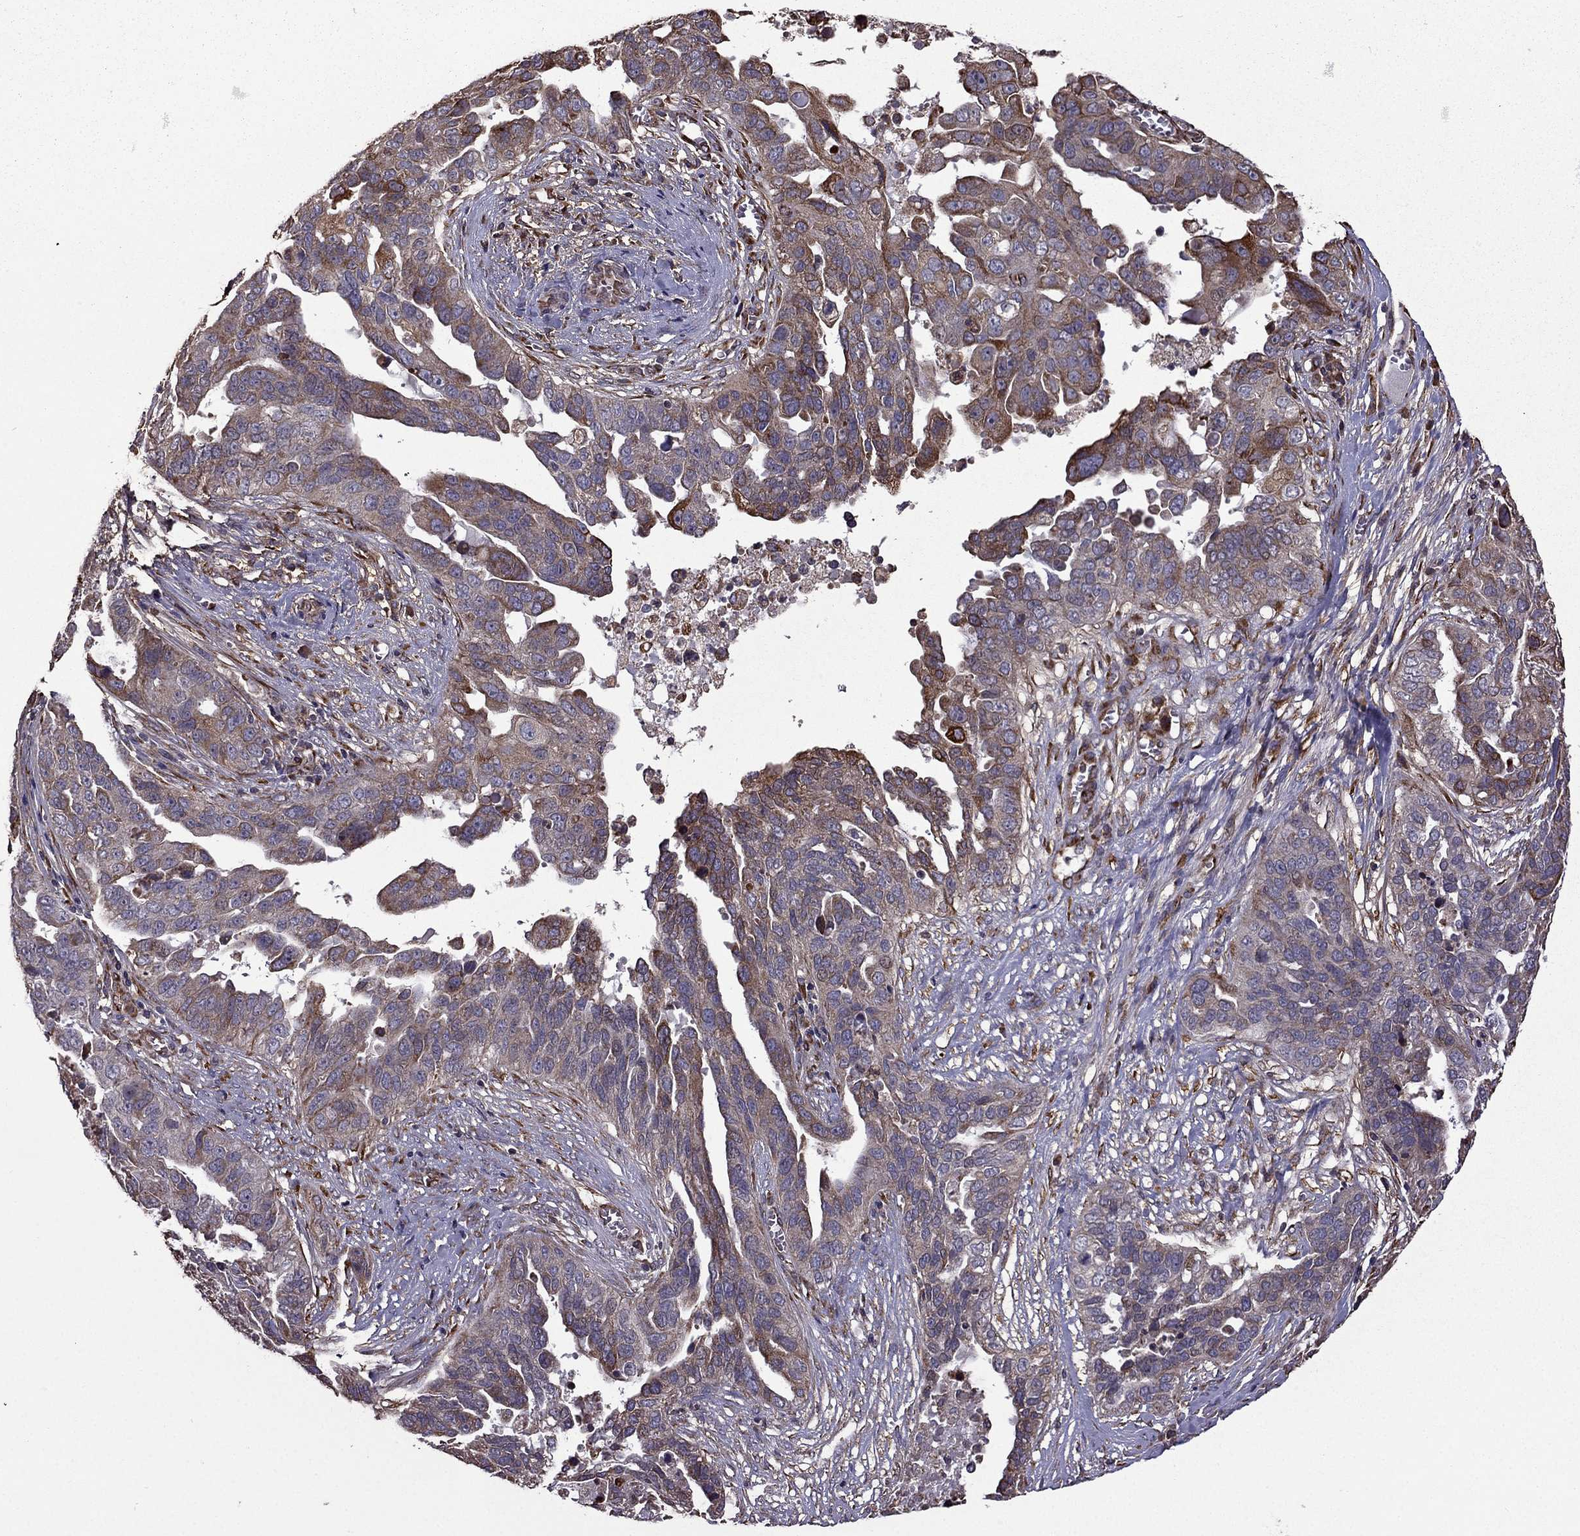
{"staining": {"intensity": "moderate", "quantity": ">75%", "location": "cytoplasmic/membranous"}, "tissue": "ovarian cancer", "cell_type": "Tumor cells", "image_type": "cancer", "snomed": [{"axis": "morphology", "description": "Carcinoma, endometroid"}, {"axis": "topography", "description": "Soft tissue"}, {"axis": "topography", "description": "Ovary"}], "caption": "Protein staining of ovarian cancer (endometroid carcinoma) tissue demonstrates moderate cytoplasmic/membranous positivity in approximately >75% of tumor cells.", "gene": "IKBIP", "patient": {"sex": "female", "age": 52}}